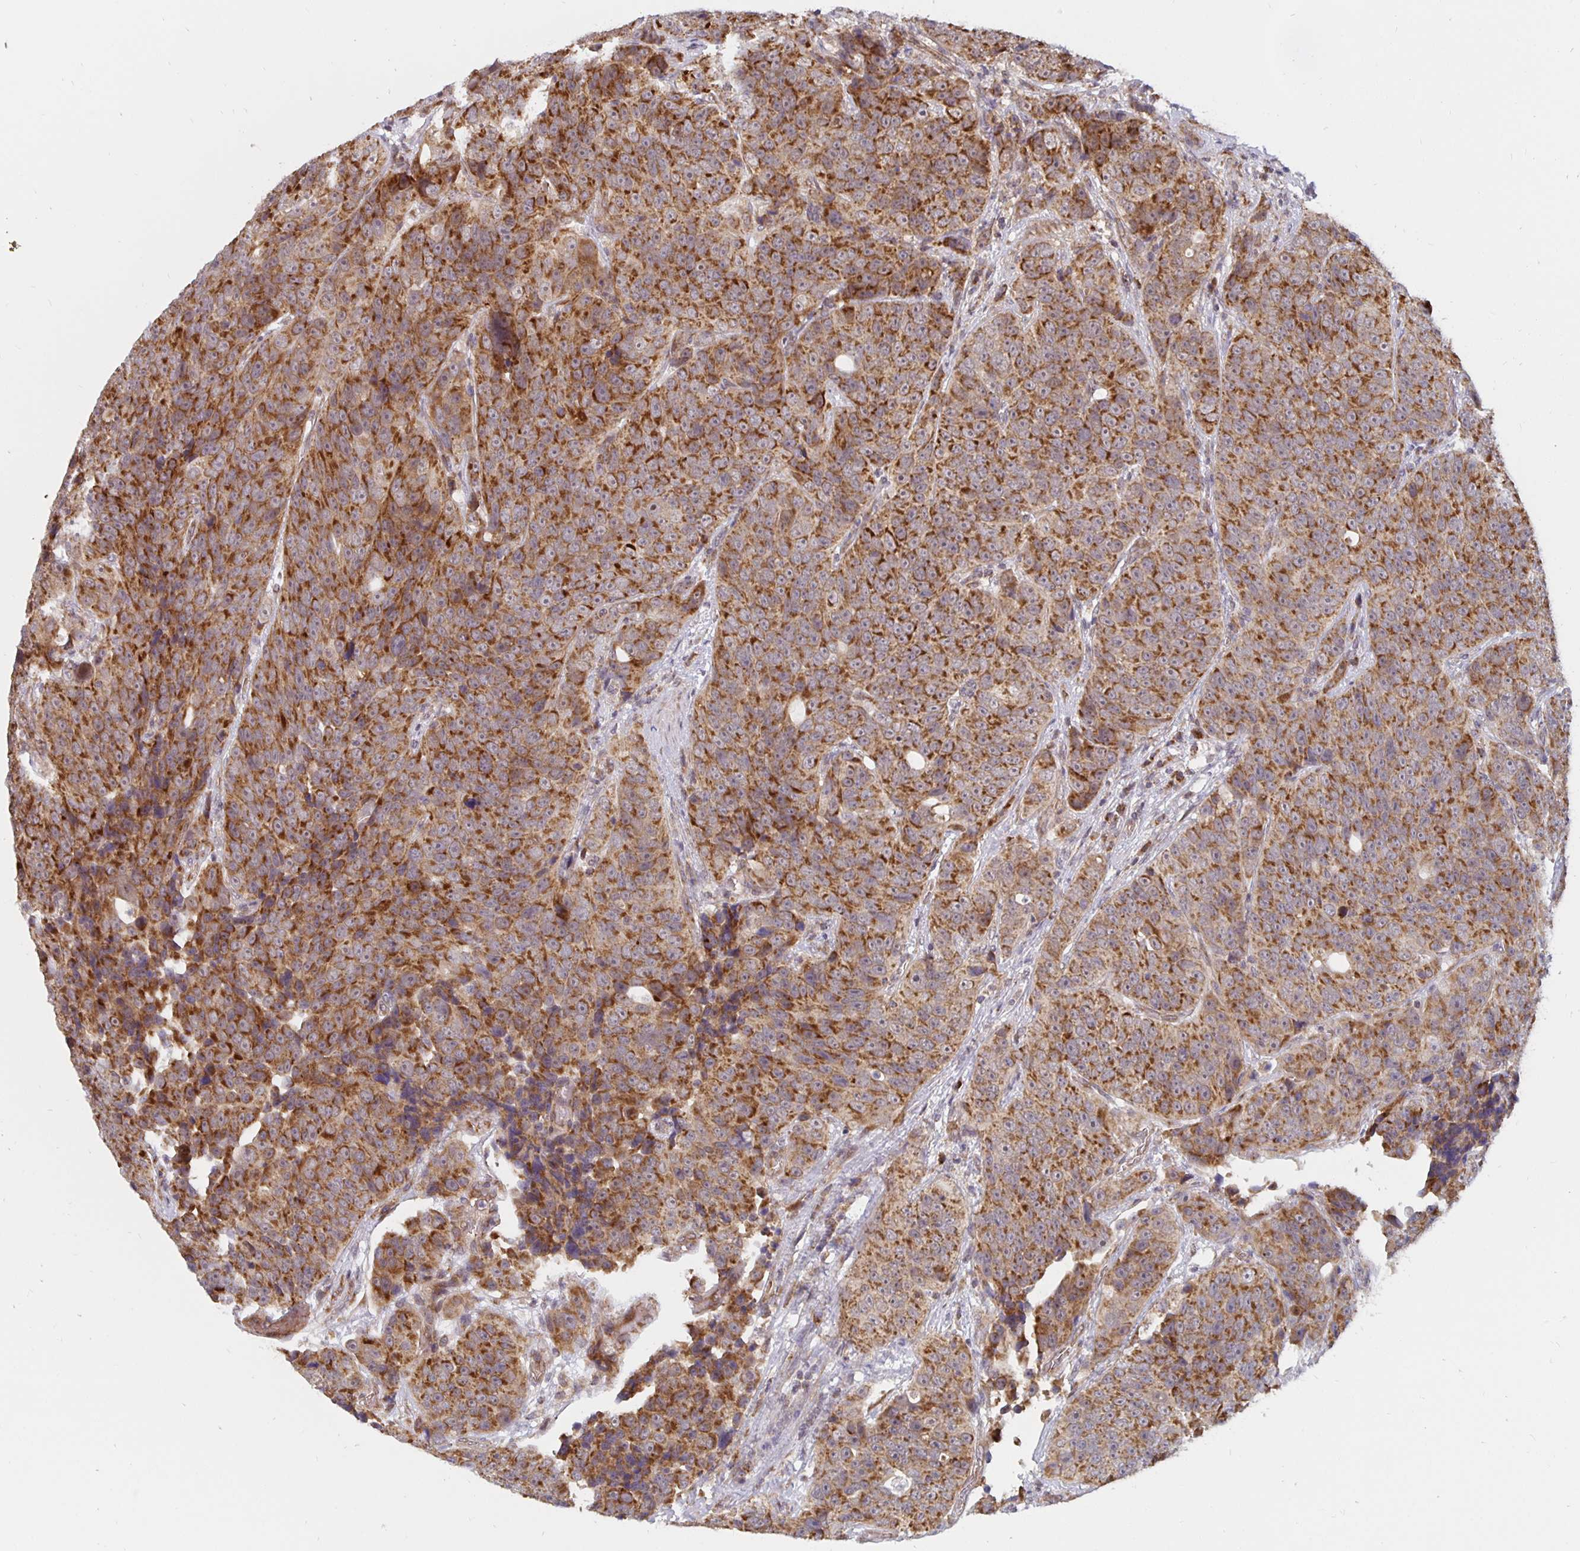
{"staining": {"intensity": "strong", "quantity": ">75%", "location": "cytoplasmic/membranous"}, "tissue": "urothelial cancer", "cell_type": "Tumor cells", "image_type": "cancer", "snomed": [{"axis": "morphology", "description": "Urothelial carcinoma, NOS"}, {"axis": "topography", "description": "Urinary bladder"}], "caption": "Tumor cells demonstrate high levels of strong cytoplasmic/membranous staining in about >75% of cells in human transitional cell carcinoma. The protein of interest is shown in brown color, while the nuclei are stained blue.", "gene": "MRPL28", "patient": {"sex": "male", "age": 52}}